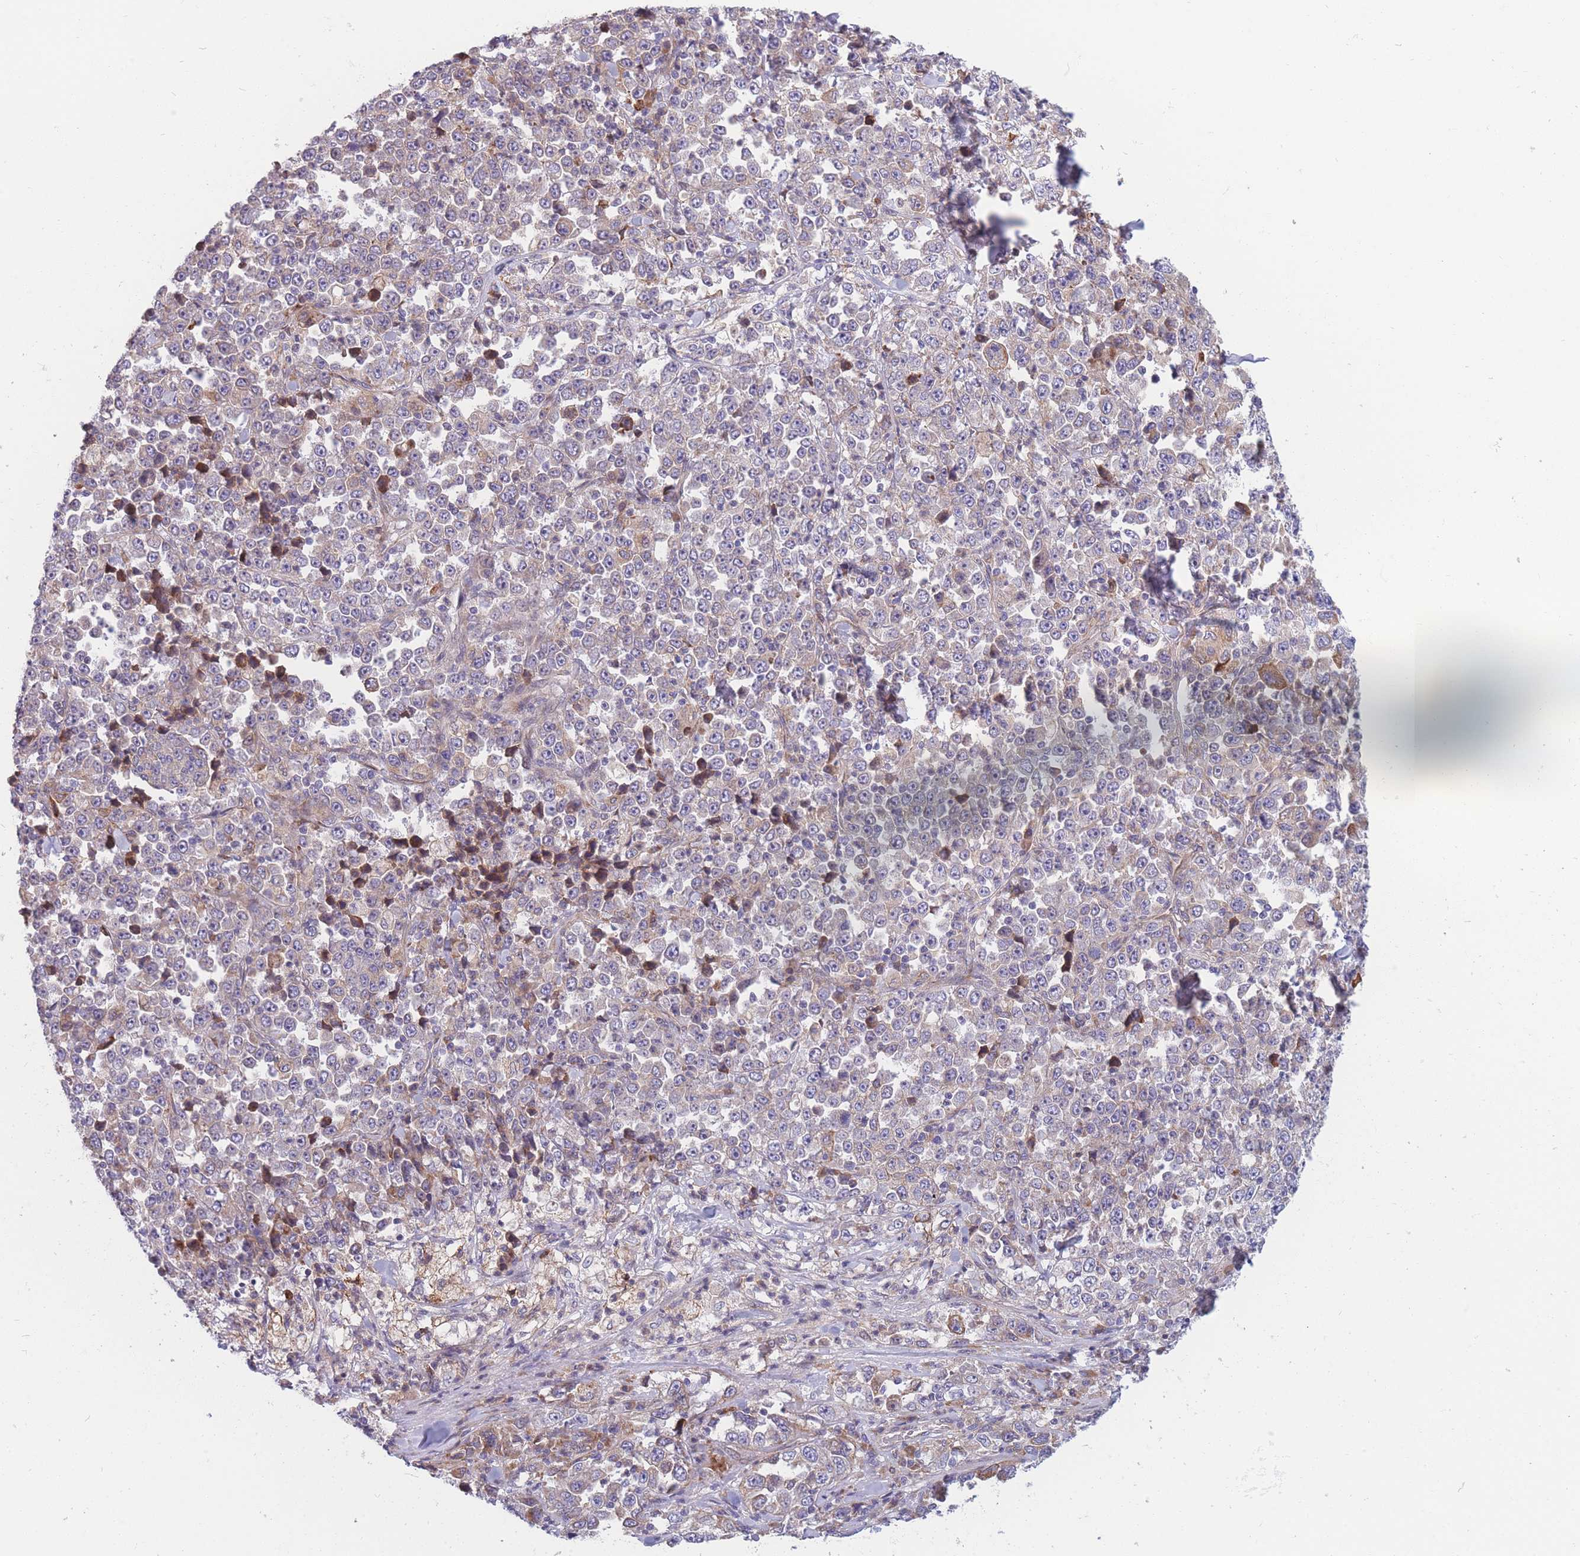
{"staining": {"intensity": "negative", "quantity": "none", "location": "none"}, "tissue": "stomach cancer", "cell_type": "Tumor cells", "image_type": "cancer", "snomed": [{"axis": "morphology", "description": "Normal tissue, NOS"}, {"axis": "morphology", "description": "Adenocarcinoma, NOS"}, {"axis": "topography", "description": "Stomach, upper"}, {"axis": "topography", "description": "Stomach"}], "caption": "Histopathology image shows no significant protein staining in tumor cells of stomach adenocarcinoma.", "gene": "TMEM131L", "patient": {"sex": "male", "age": 59}}